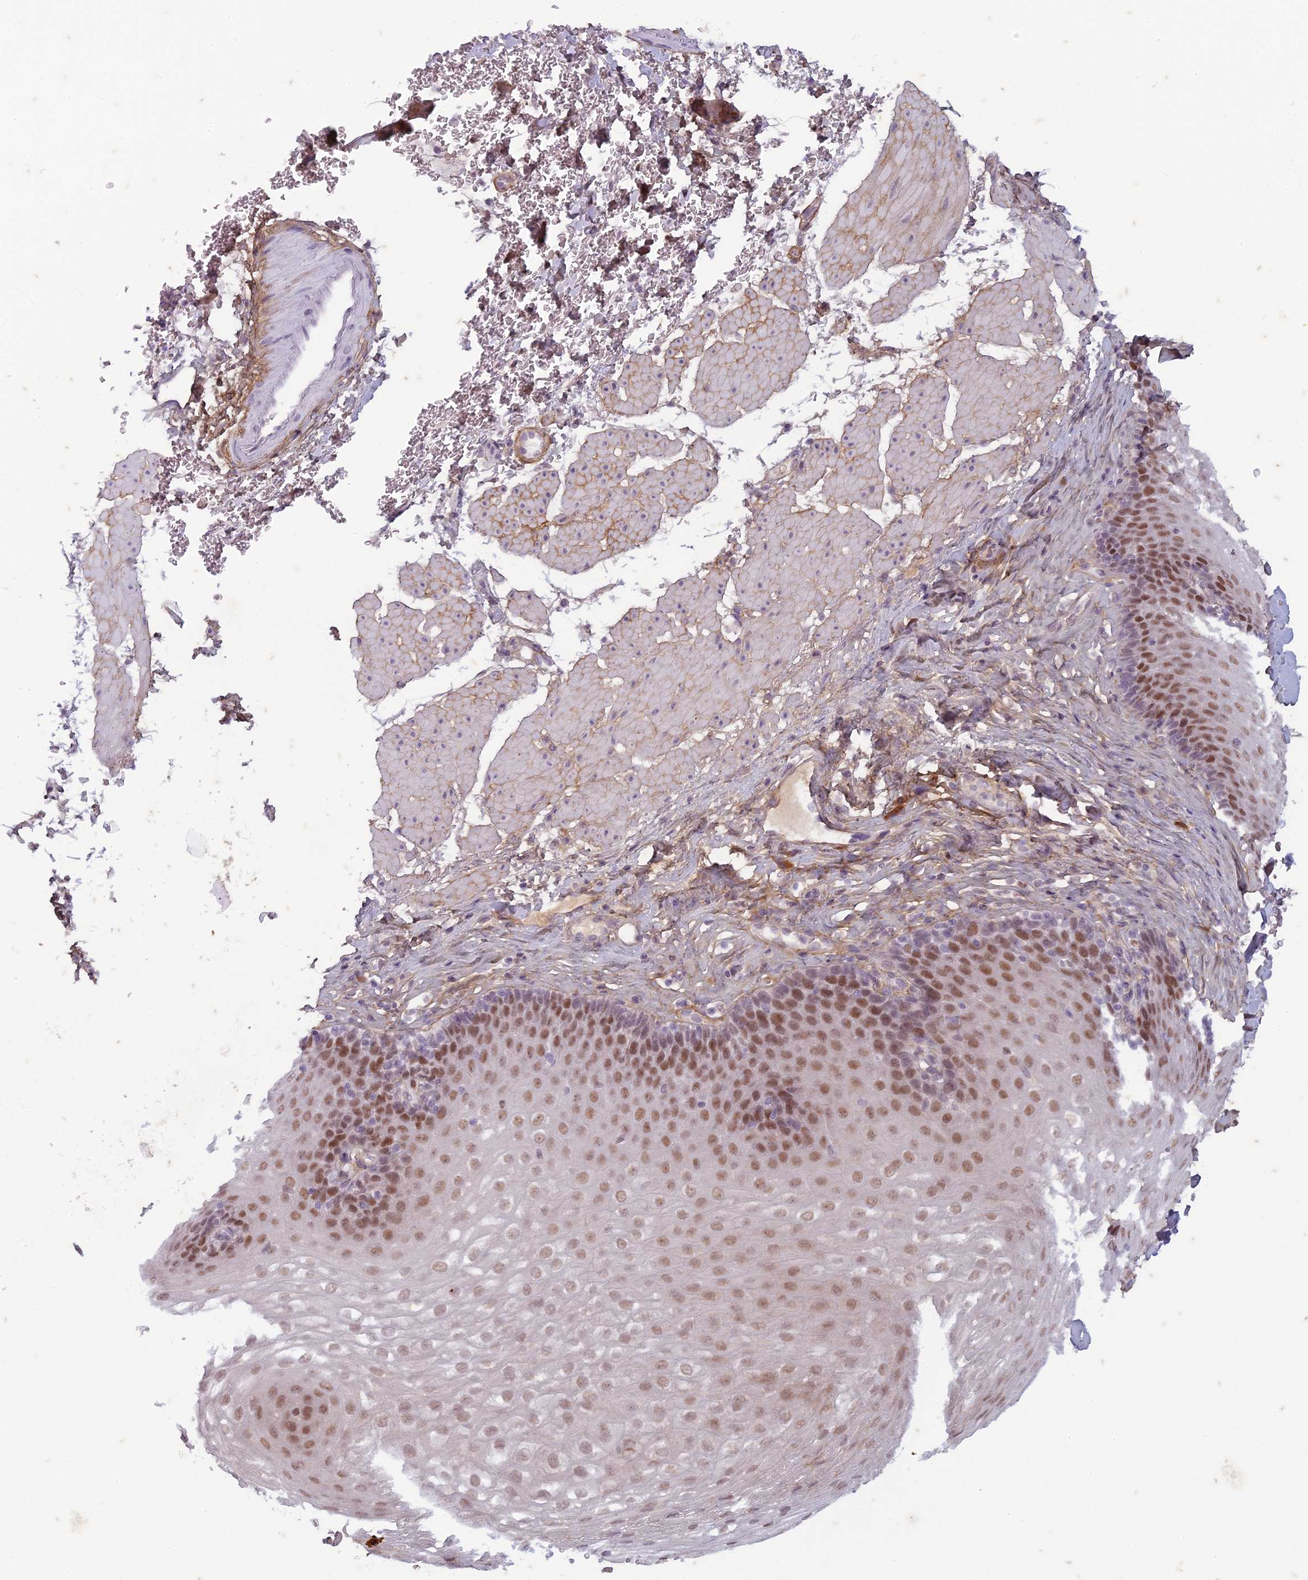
{"staining": {"intensity": "moderate", "quantity": "25%-75%", "location": "nuclear"}, "tissue": "esophagus", "cell_type": "Squamous epithelial cells", "image_type": "normal", "snomed": [{"axis": "morphology", "description": "Normal tissue, NOS"}, {"axis": "topography", "description": "Esophagus"}], "caption": "Moderate nuclear staining is appreciated in about 25%-75% of squamous epithelial cells in unremarkable esophagus. The protein of interest is shown in brown color, while the nuclei are stained blue.", "gene": "PABPN1L", "patient": {"sex": "female", "age": 66}}